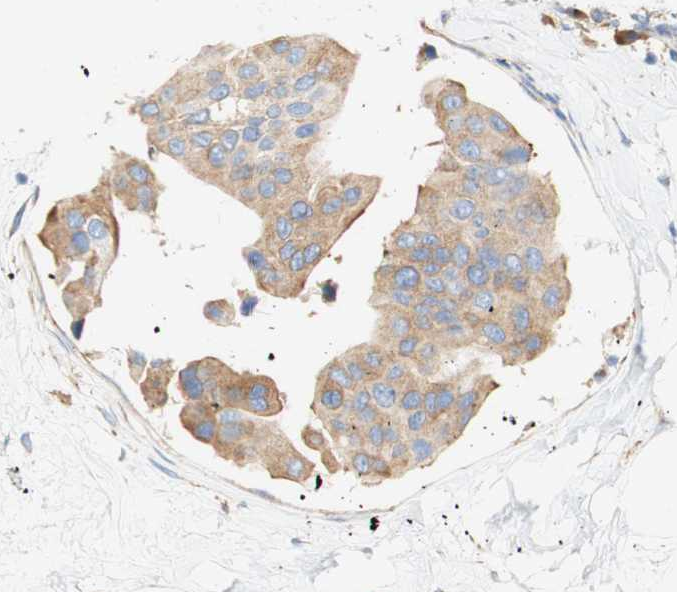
{"staining": {"intensity": "moderate", "quantity": ">75%", "location": "cytoplasmic/membranous"}, "tissue": "breast cancer", "cell_type": "Tumor cells", "image_type": "cancer", "snomed": [{"axis": "morphology", "description": "Normal tissue, NOS"}, {"axis": "morphology", "description": "Duct carcinoma"}, {"axis": "topography", "description": "Breast"}], "caption": "Protein expression analysis of human breast cancer reveals moderate cytoplasmic/membranous expression in approximately >75% of tumor cells. (DAB = brown stain, brightfield microscopy at high magnification).", "gene": "EIF2AK4", "patient": {"sex": "female", "age": 39}}